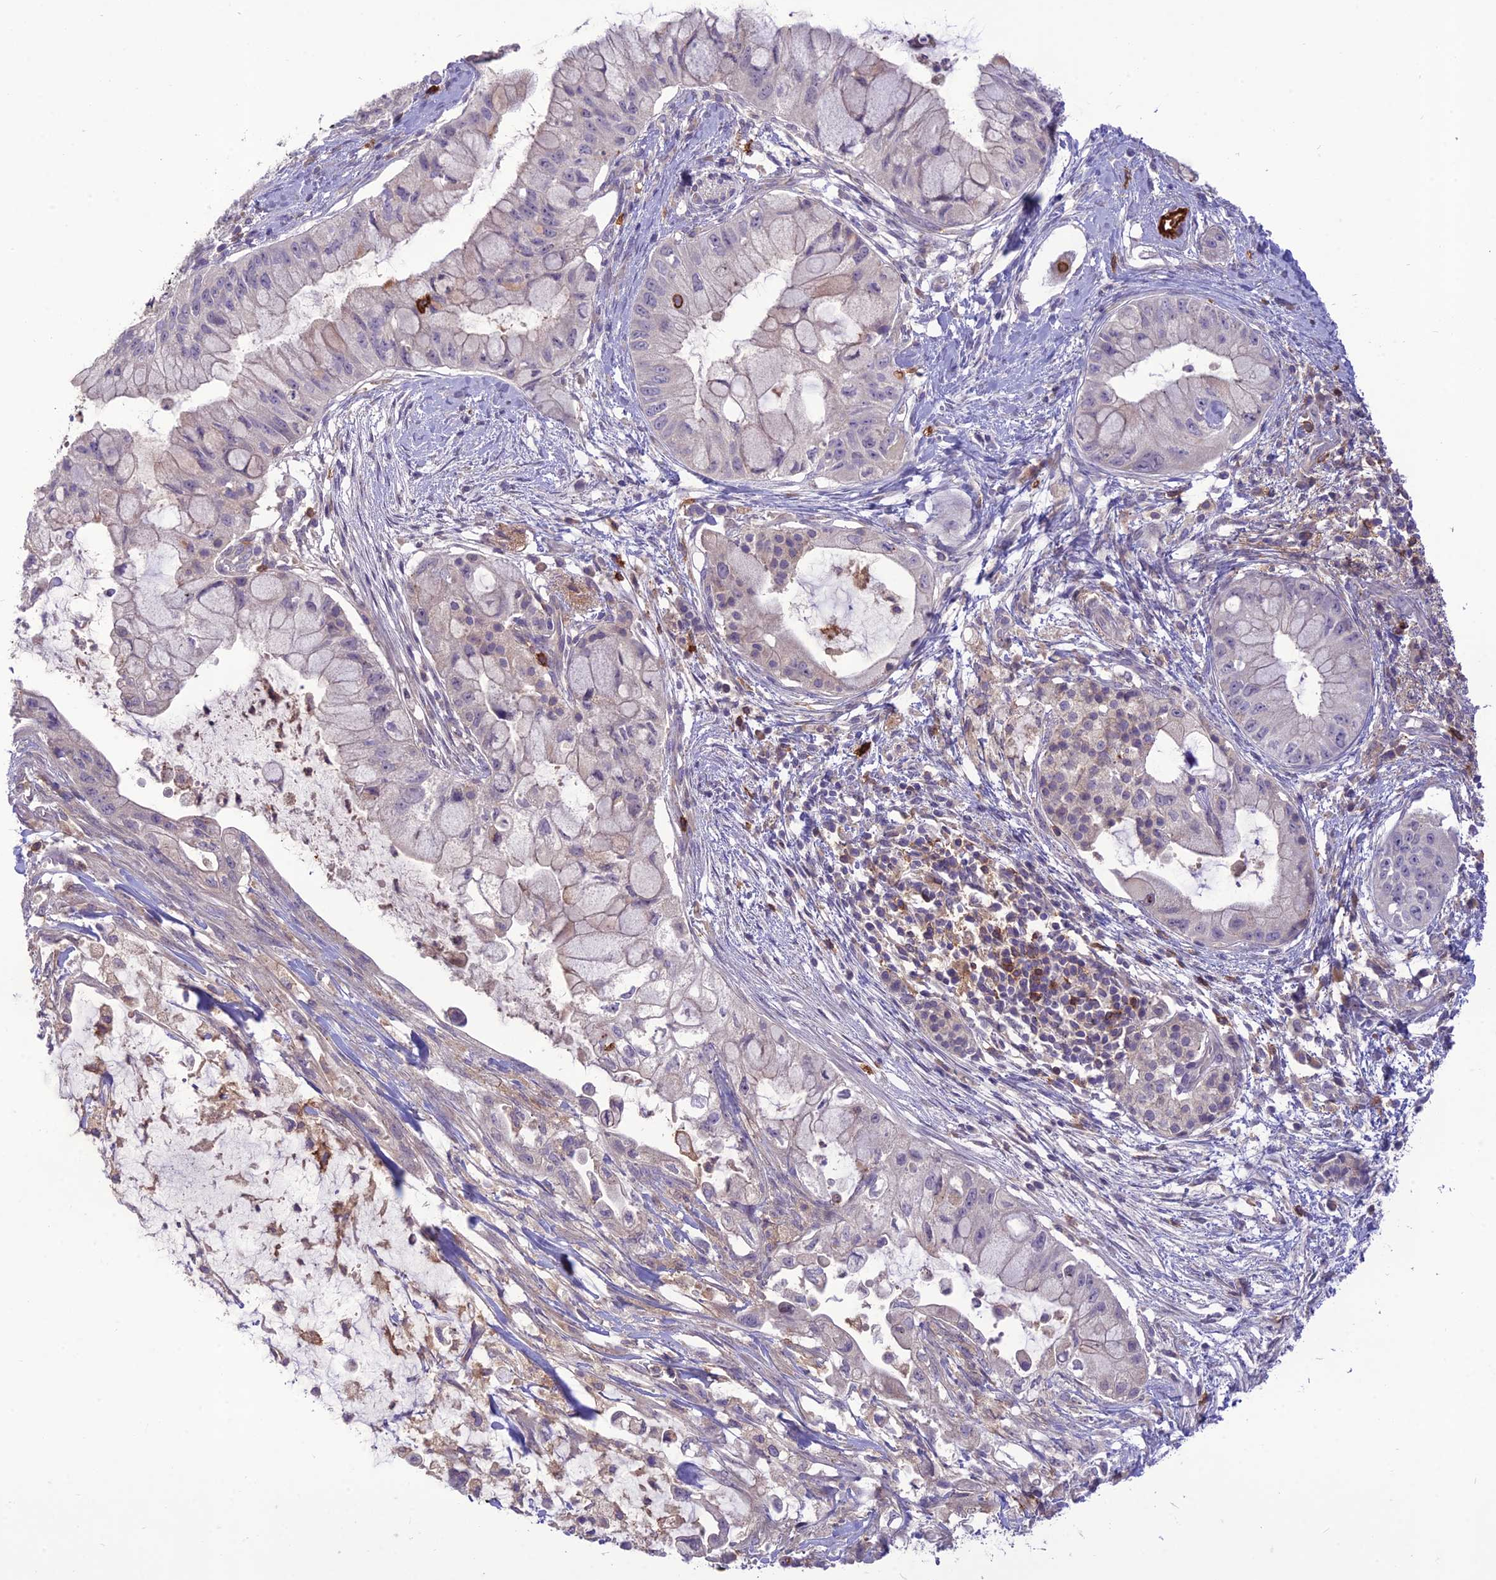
{"staining": {"intensity": "negative", "quantity": "none", "location": "none"}, "tissue": "pancreatic cancer", "cell_type": "Tumor cells", "image_type": "cancer", "snomed": [{"axis": "morphology", "description": "Adenocarcinoma, NOS"}, {"axis": "topography", "description": "Pancreas"}], "caption": "A high-resolution image shows immunohistochemistry staining of adenocarcinoma (pancreatic), which exhibits no significant expression in tumor cells.", "gene": "ITGAE", "patient": {"sex": "male", "age": 48}}